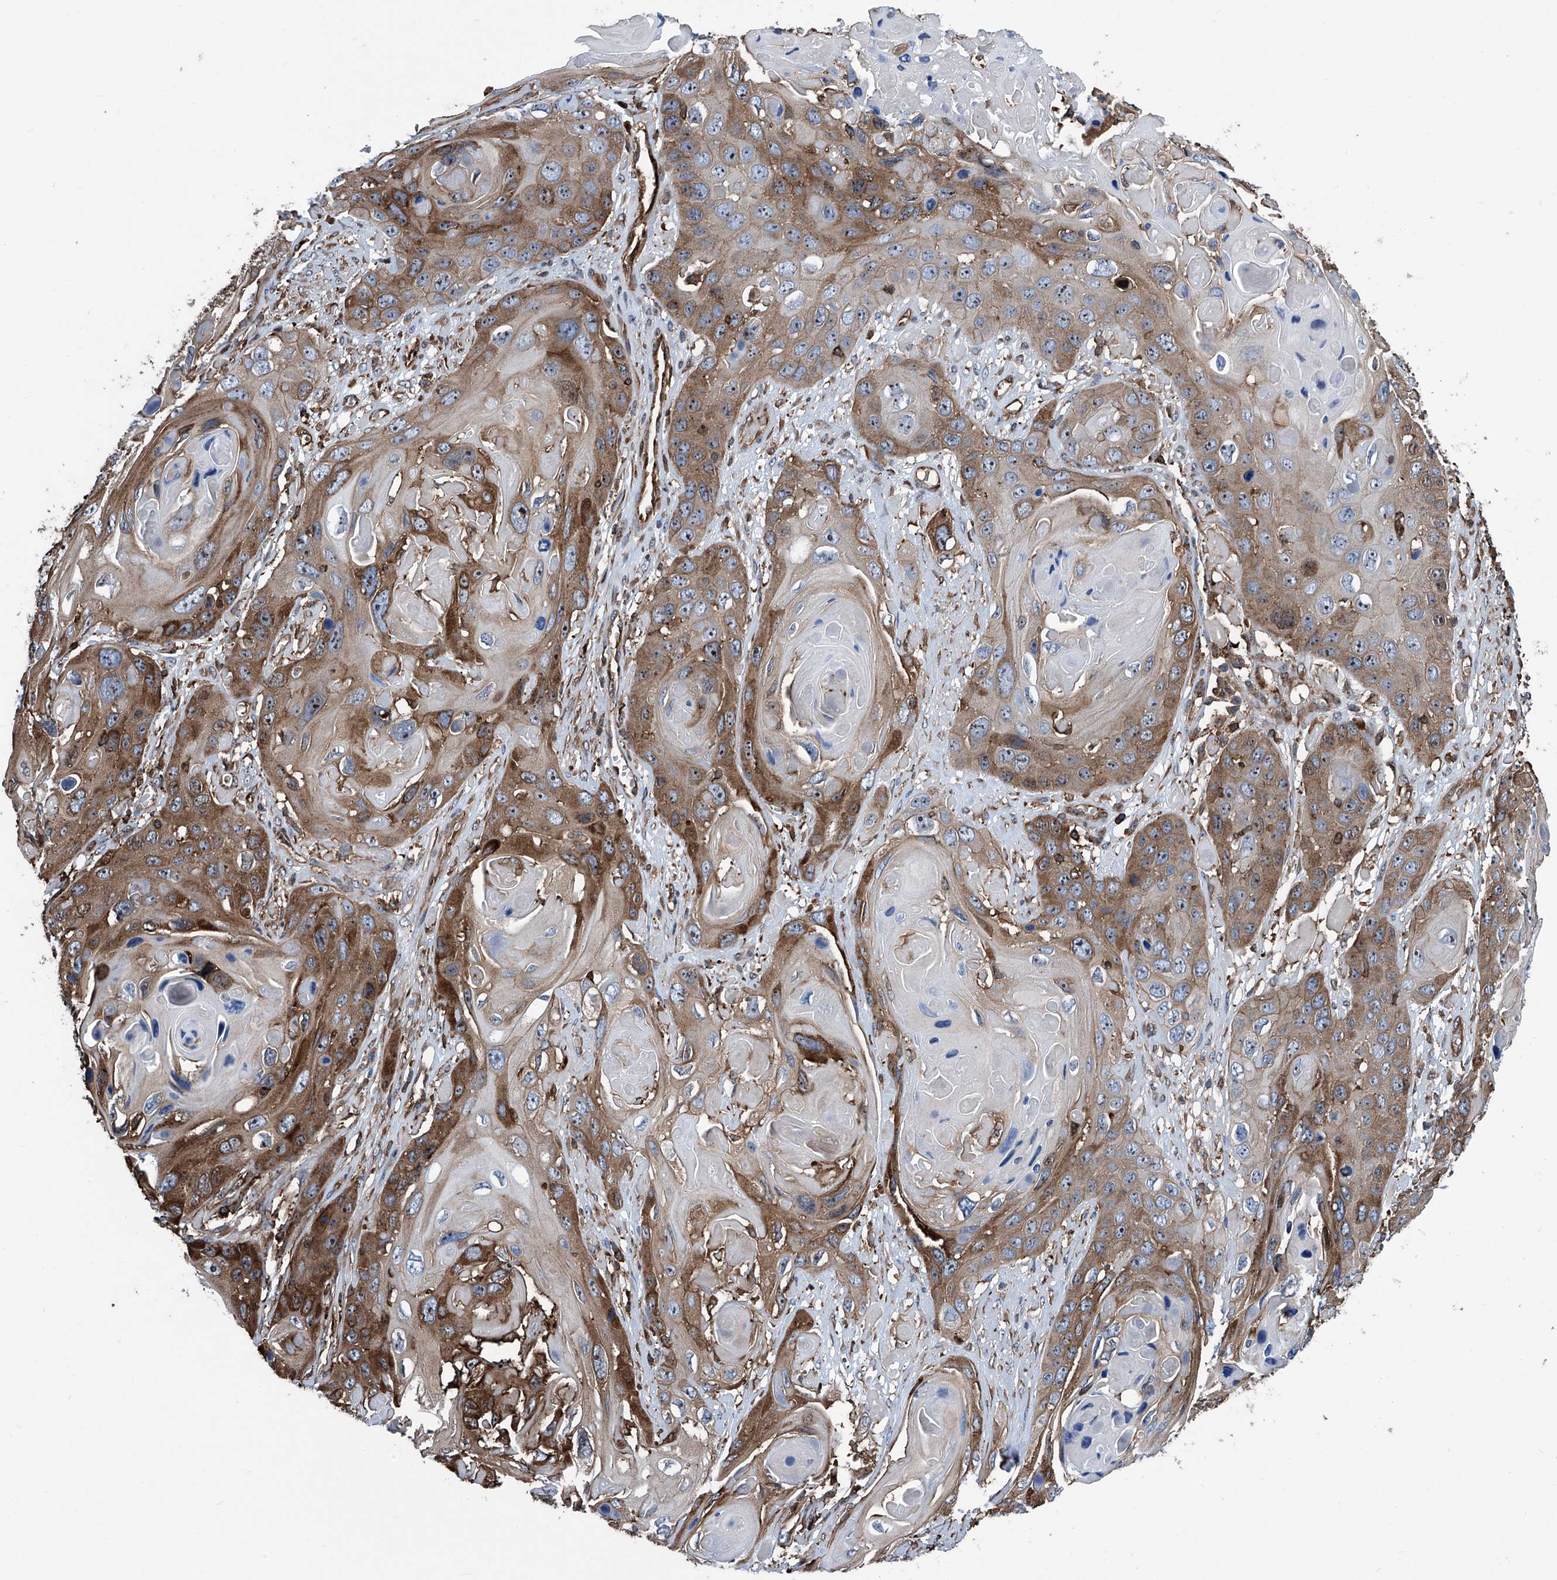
{"staining": {"intensity": "moderate", "quantity": ">75%", "location": "cytoplasmic/membranous,nuclear"}, "tissue": "skin cancer", "cell_type": "Tumor cells", "image_type": "cancer", "snomed": [{"axis": "morphology", "description": "Squamous cell carcinoma, NOS"}, {"axis": "topography", "description": "Skin"}], "caption": "A brown stain highlights moderate cytoplasmic/membranous and nuclear positivity of a protein in human skin squamous cell carcinoma tumor cells.", "gene": "ZNF484", "patient": {"sex": "male", "age": 55}}